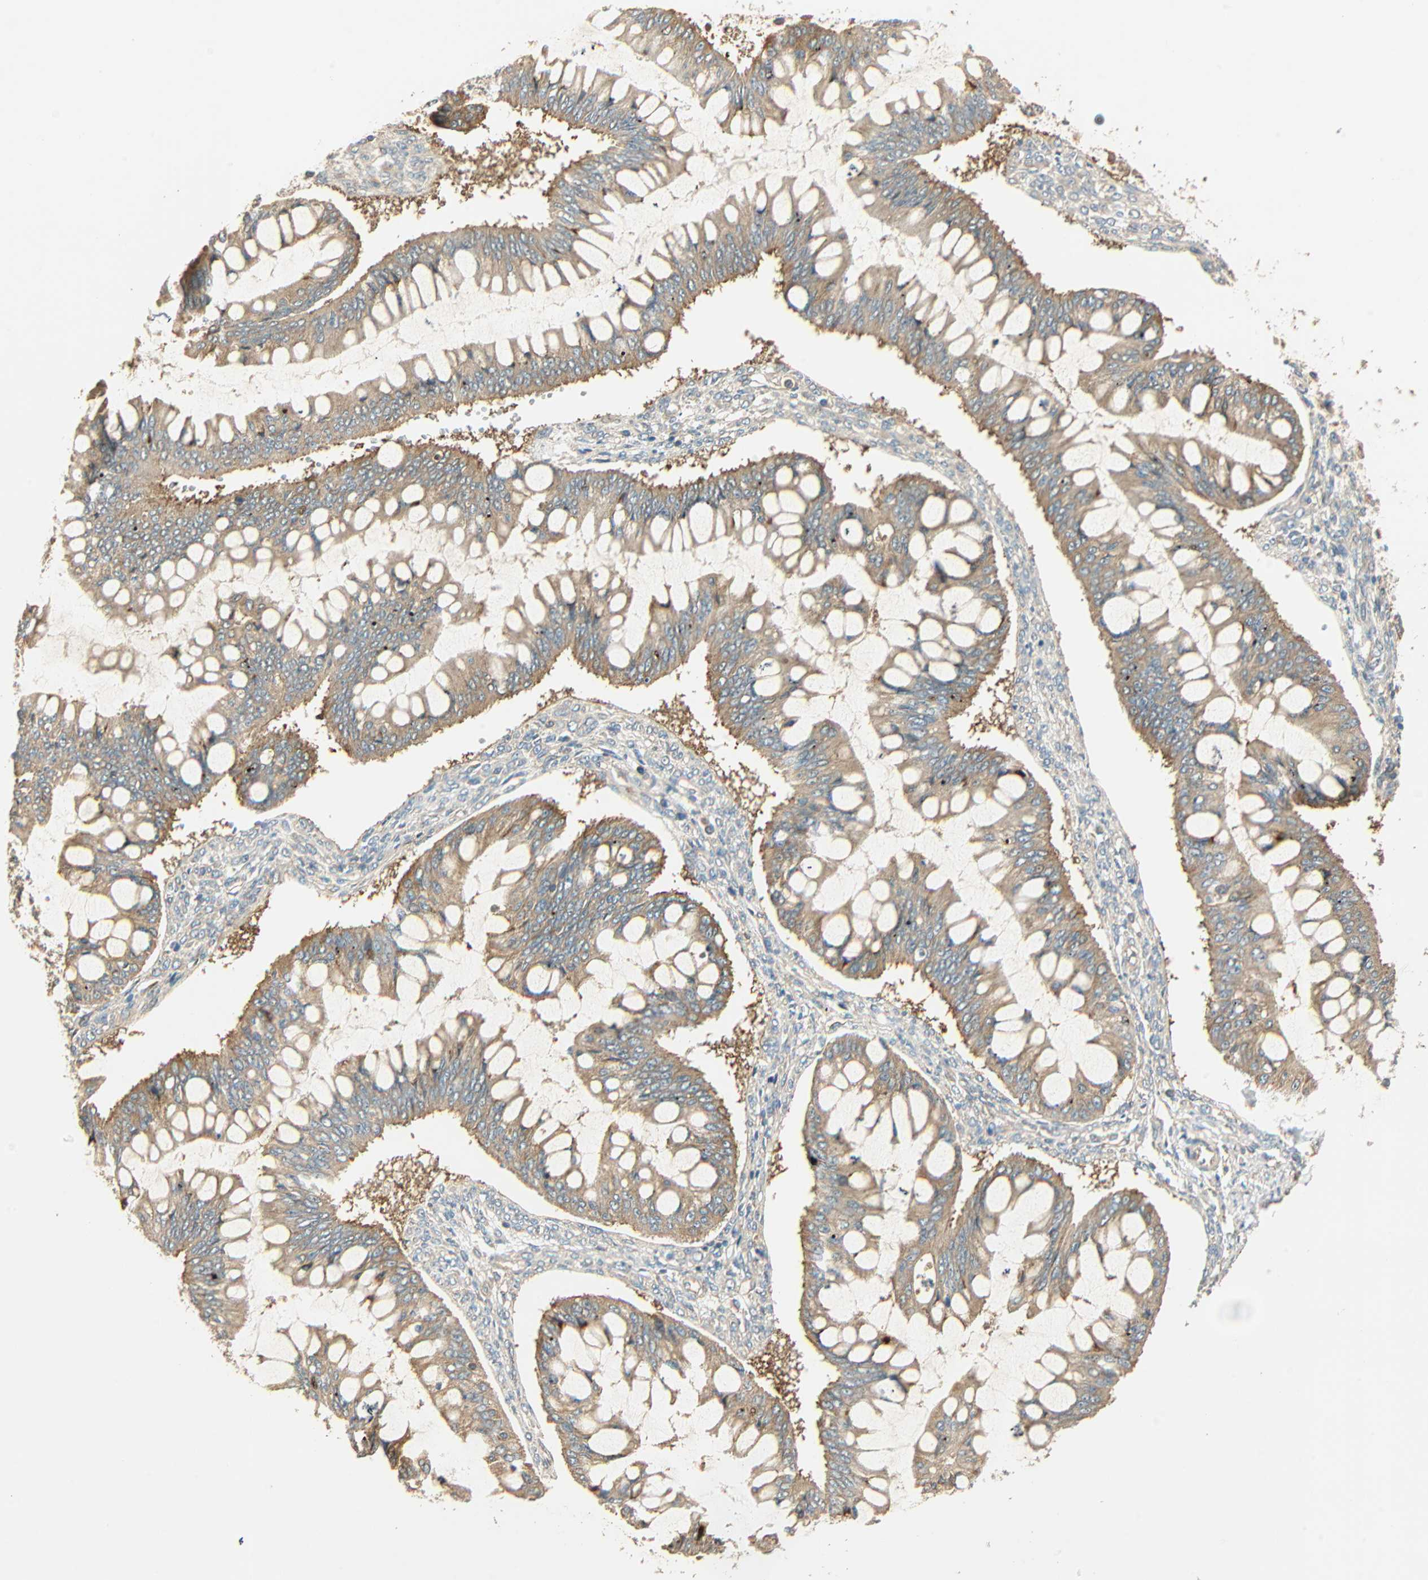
{"staining": {"intensity": "weak", "quantity": ">75%", "location": "cytoplasmic/membranous"}, "tissue": "ovarian cancer", "cell_type": "Tumor cells", "image_type": "cancer", "snomed": [{"axis": "morphology", "description": "Cystadenocarcinoma, mucinous, NOS"}, {"axis": "topography", "description": "Ovary"}], "caption": "Immunohistochemical staining of ovarian cancer demonstrates weak cytoplasmic/membranous protein staining in about >75% of tumor cells. Using DAB (3,3'-diaminobenzidine) (brown) and hematoxylin (blue) stains, captured at high magnification using brightfield microscopy.", "gene": "GALK1", "patient": {"sex": "female", "age": 73}}